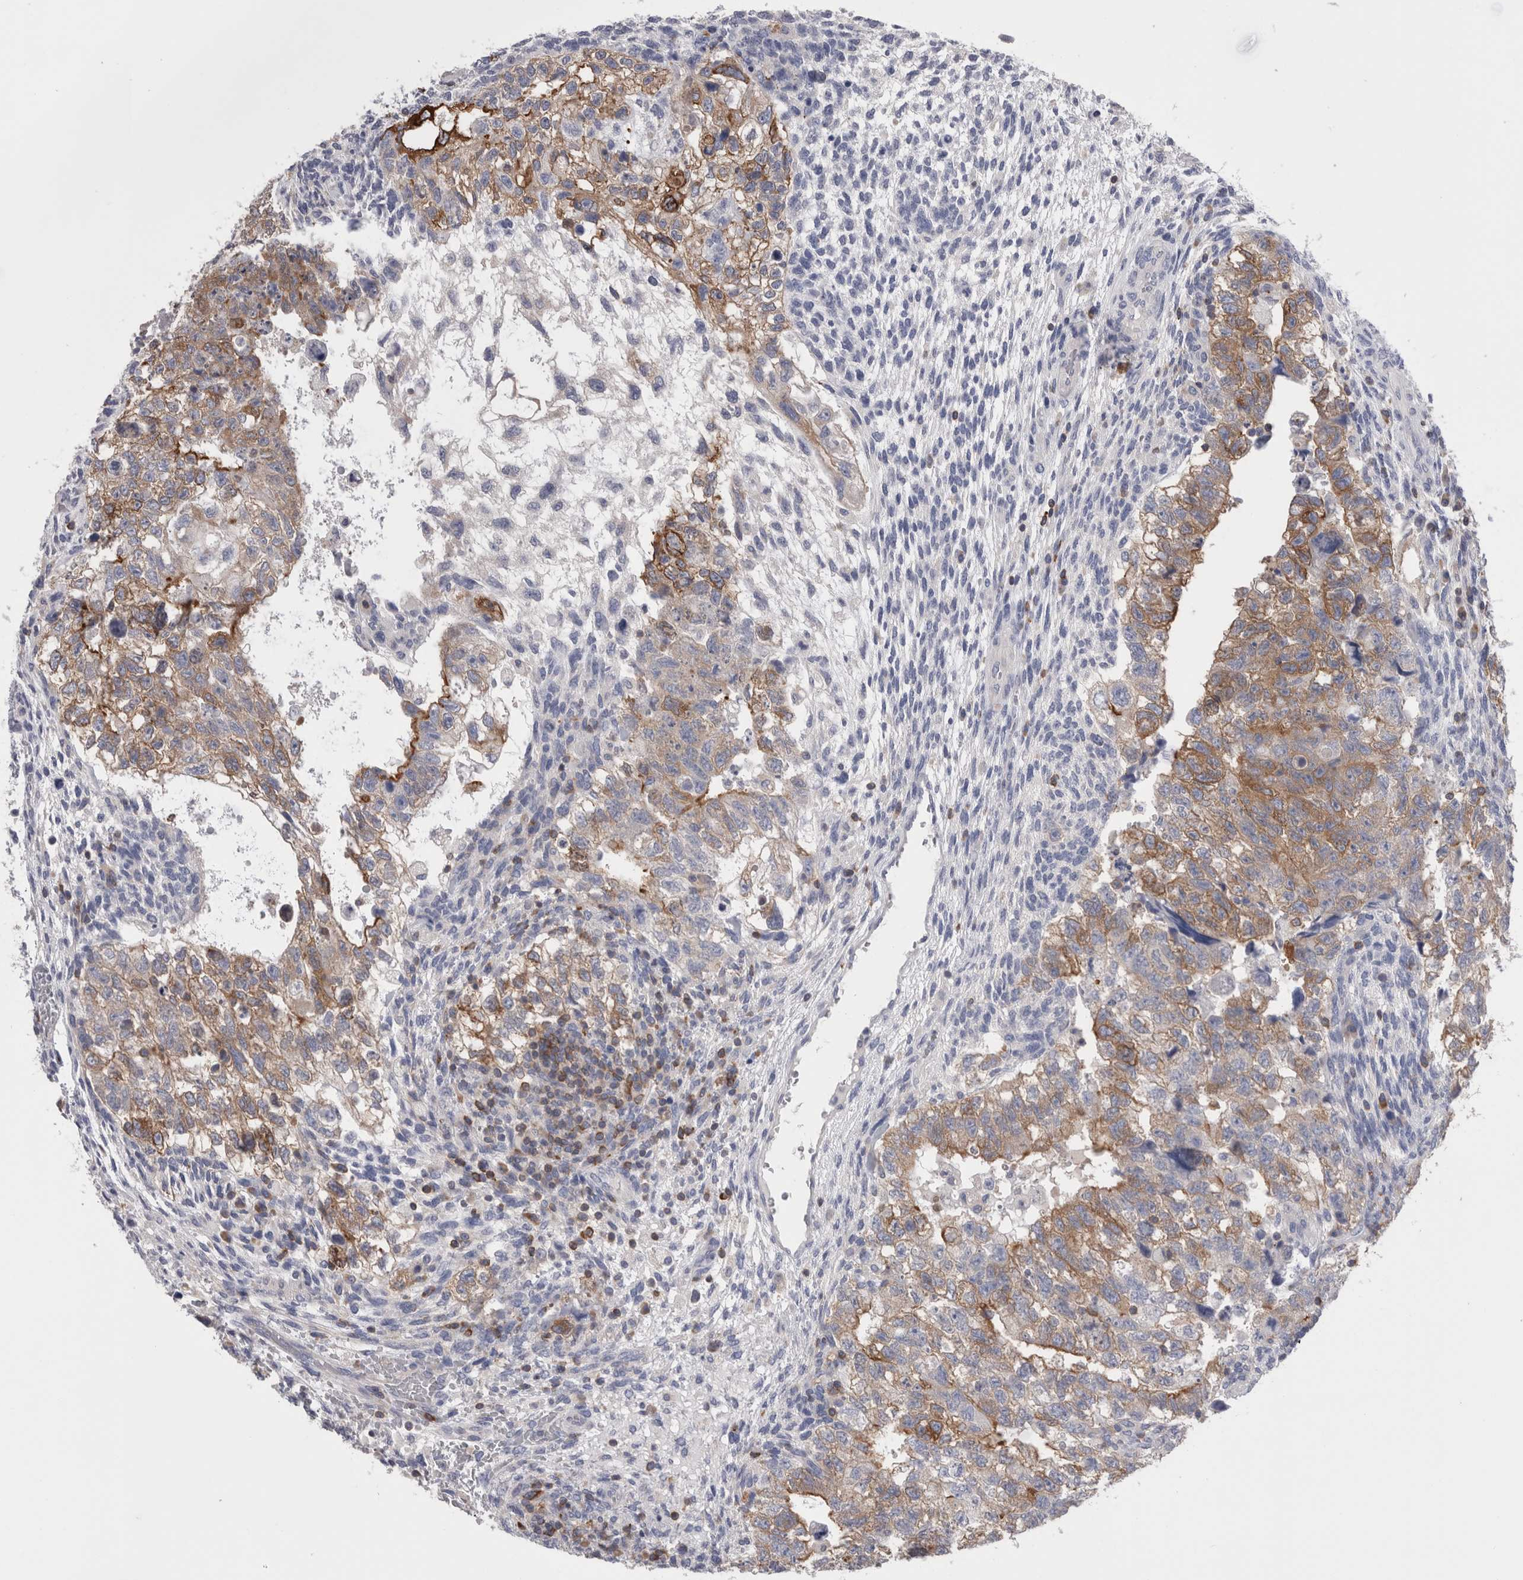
{"staining": {"intensity": "moderate", "quantity": "25%-75%", "location": "cytoplasmic/membranous"}, "tissue": "testis cancer", "cell_type": "Tumor cells", "image_type": "cancer", "snomed": [{"axis": "morphology", "description": "Carcinoma, Embryonal, NOS"}, {"axis": "topography", "description": "Testis"}], "caption": "A brown stain labels moderate cytoplasmic/membranous positivity of a protein in human embryonal carcinoma (testis) tumor cells.", "gene": "DCTN6", "patient": {"sex": "male", "age": 36}}